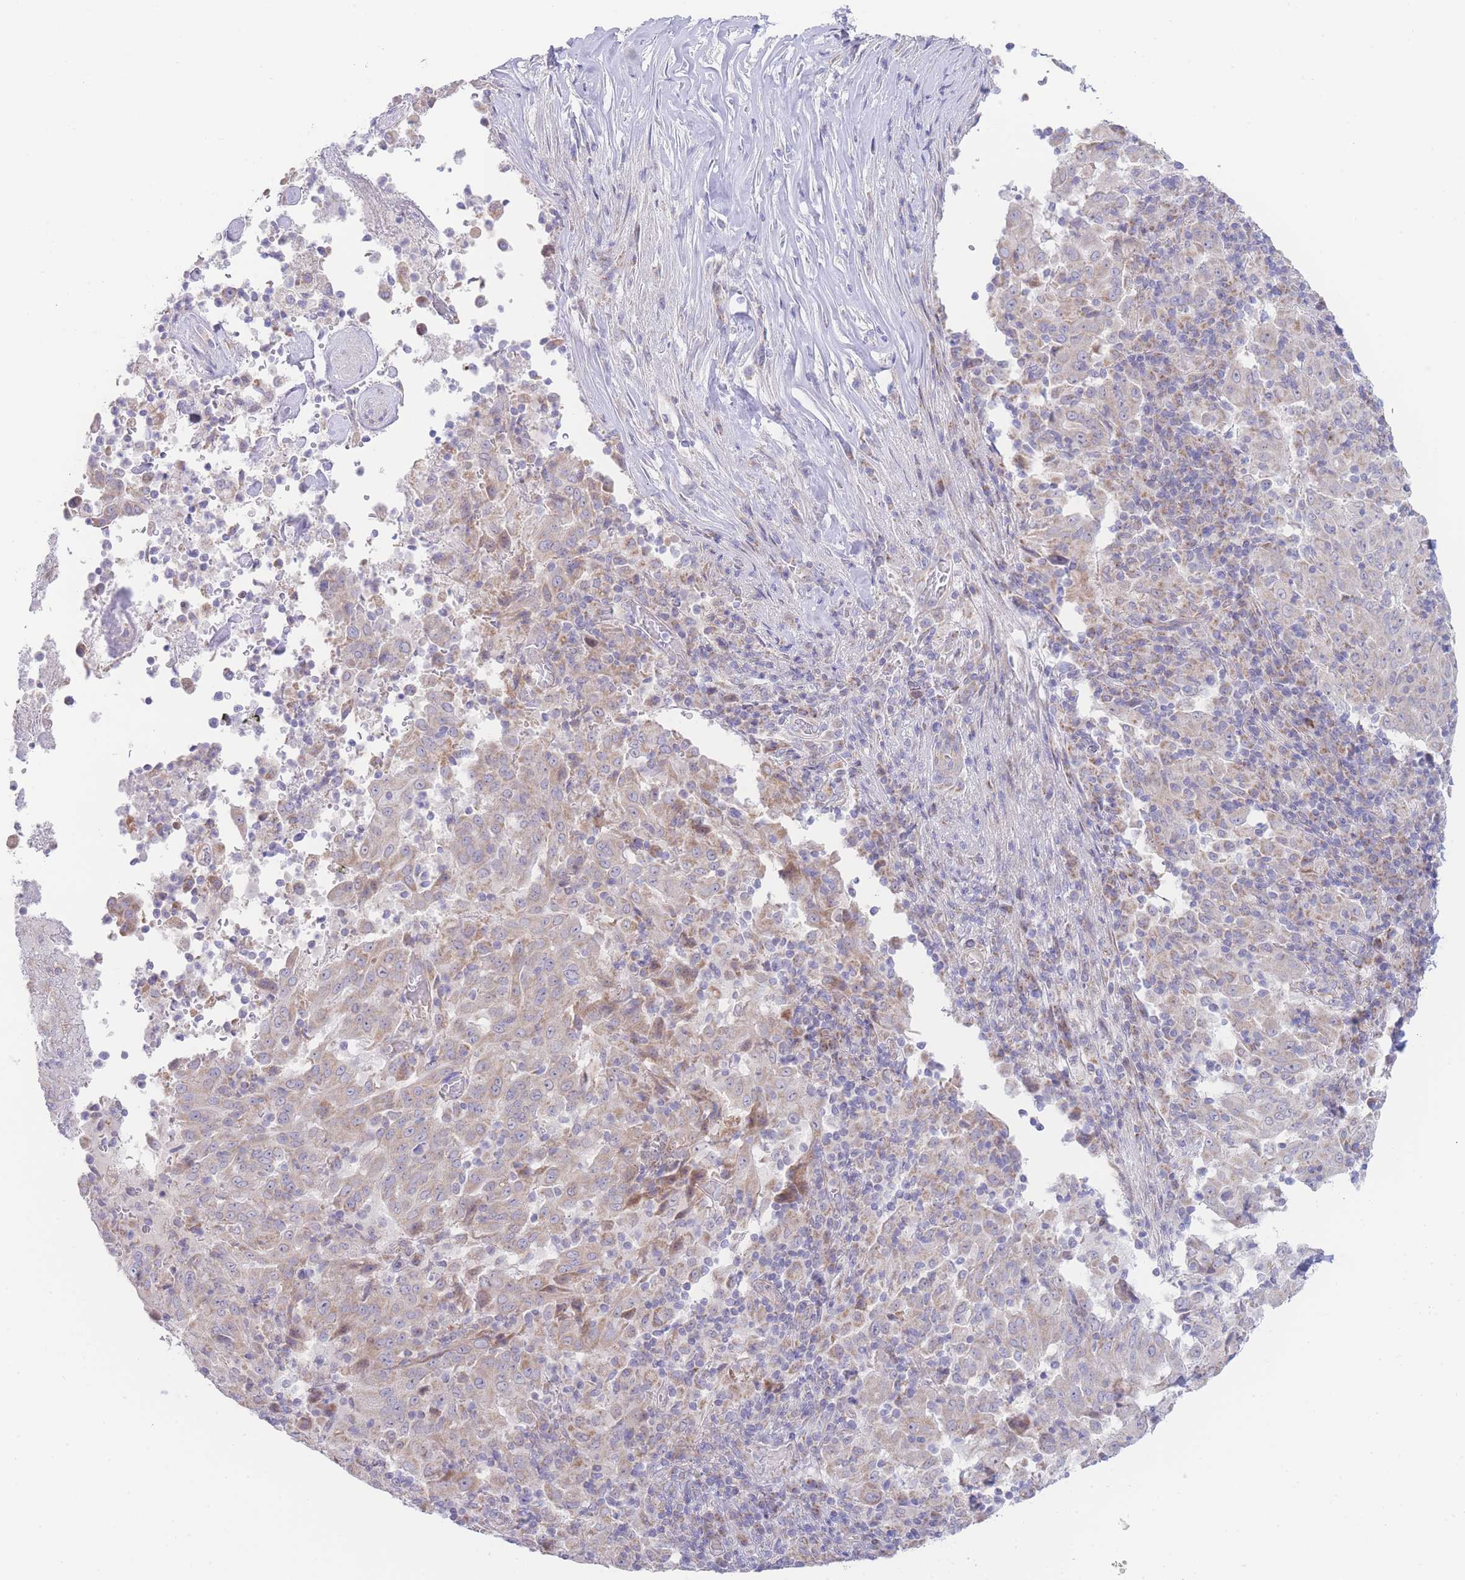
{"staining": {"intensity": "weak", "quantity": "25%-75%", "location": "cytoplasmic/membranous"}, "tissue": "pancreatic cancer", "cell_type": "Tumor cells", "image_type": "cancer", "snomed": [{"axis": "morphology", "description": "Adenocarcinoma, NOS"}, {"axis": "topography", "description": "Pancreas"}], "caption": "Brown immunohistochemical staining in adenocarcinoma (pancreatic) reveals weak cytoplasmic/membranous positivity in about 25%-75% of tumor cells.", "gene": "GPAM", "patient": {"sex": "male", "age": 63}}